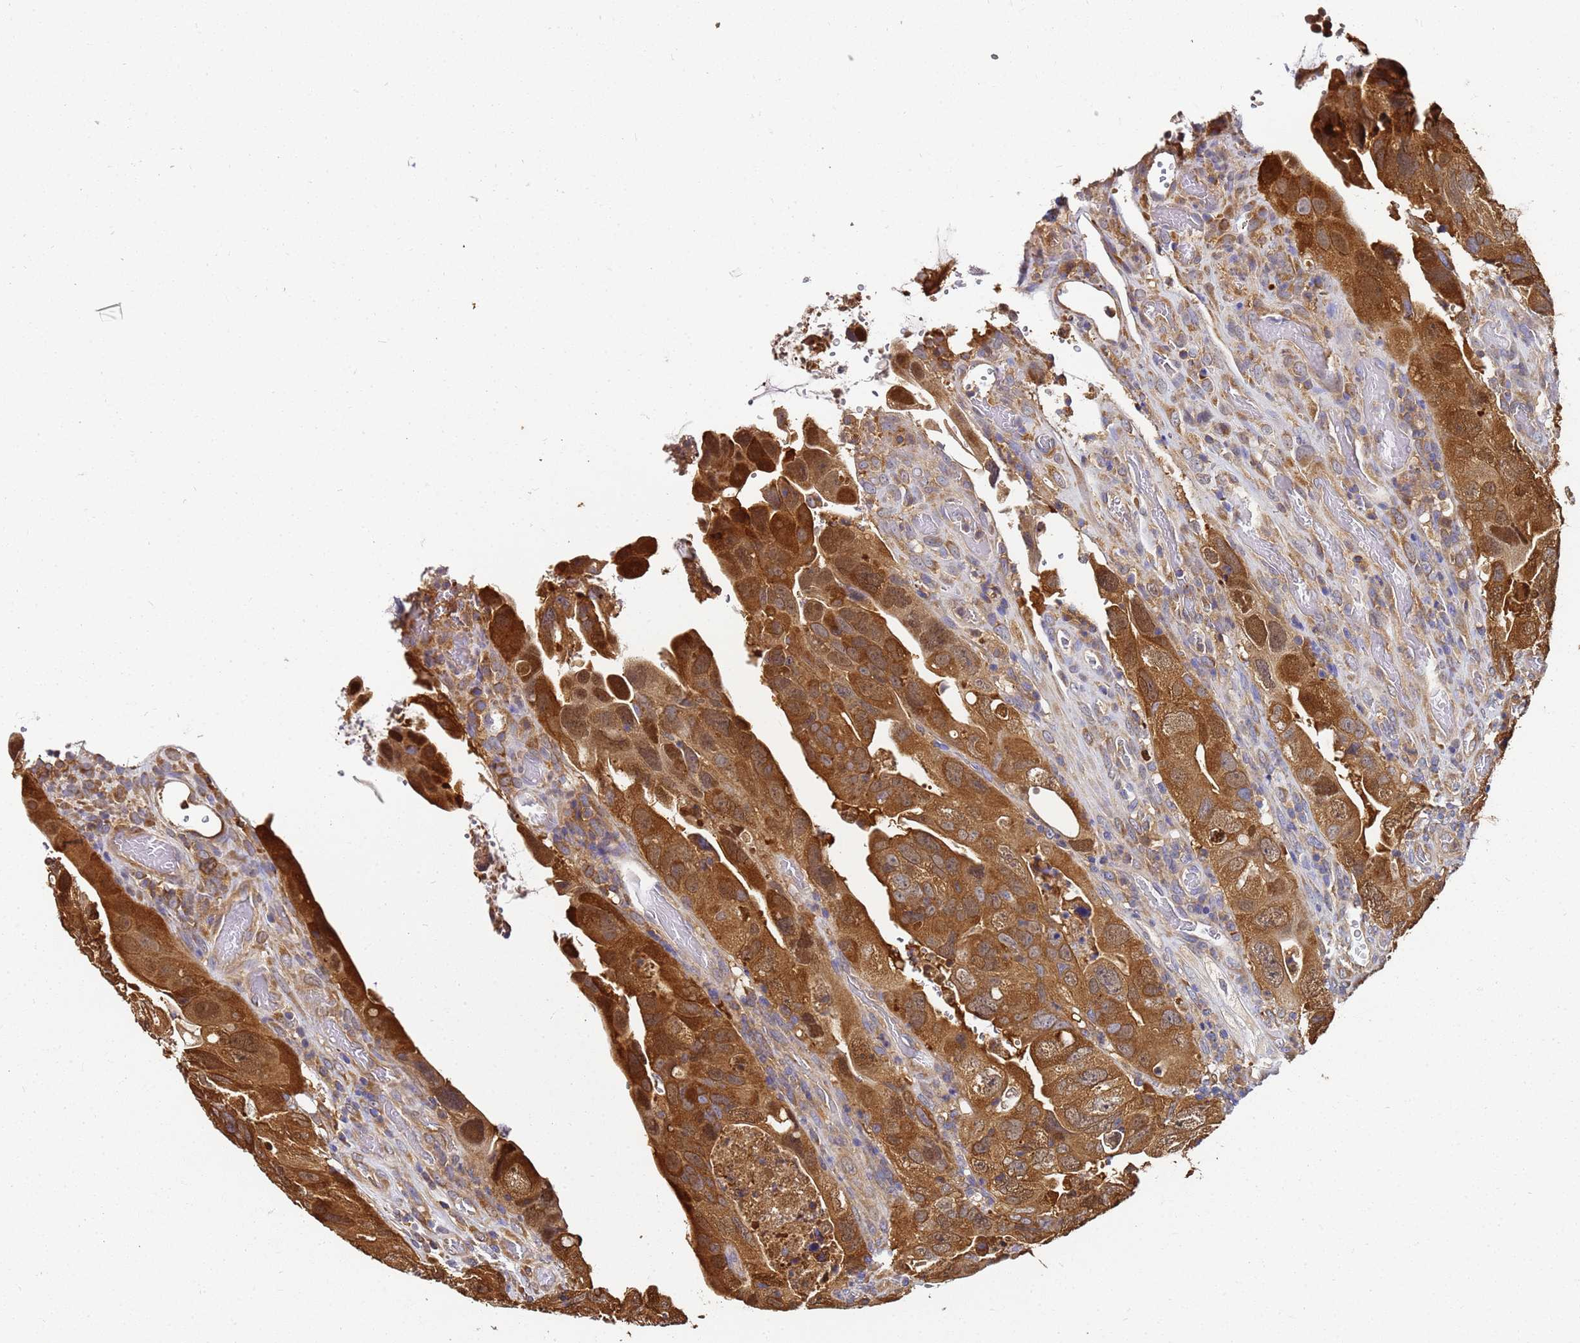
{"staining": {"intensity": "strong", "quantity": ">75%", "location": "cytoplasmic/membranous"}, "tissue": "colorectal cancer", "cell_type": "Tumor cells", "image_type": "cancer", "snomed": [{"axis": "morphology", "description": "Adenocarcinoma, NOS"}, {"axis": "topography", "description": "Rectum"}], "caption": "Colorectal cancer (adenocarcinoma) stained with DAB (3,3'-diaminobenzidine) immunohistochemistry reveals high levels of strong cytoplasmic/membranous expression in about >75% of tumor cells. Using DAB (brown) and hematoxylin (blue) stains, captured at high magnification using brightfield microscopy.", "gene": "NME1-NME2", "patient": {"sex": "male", "age": 63}}